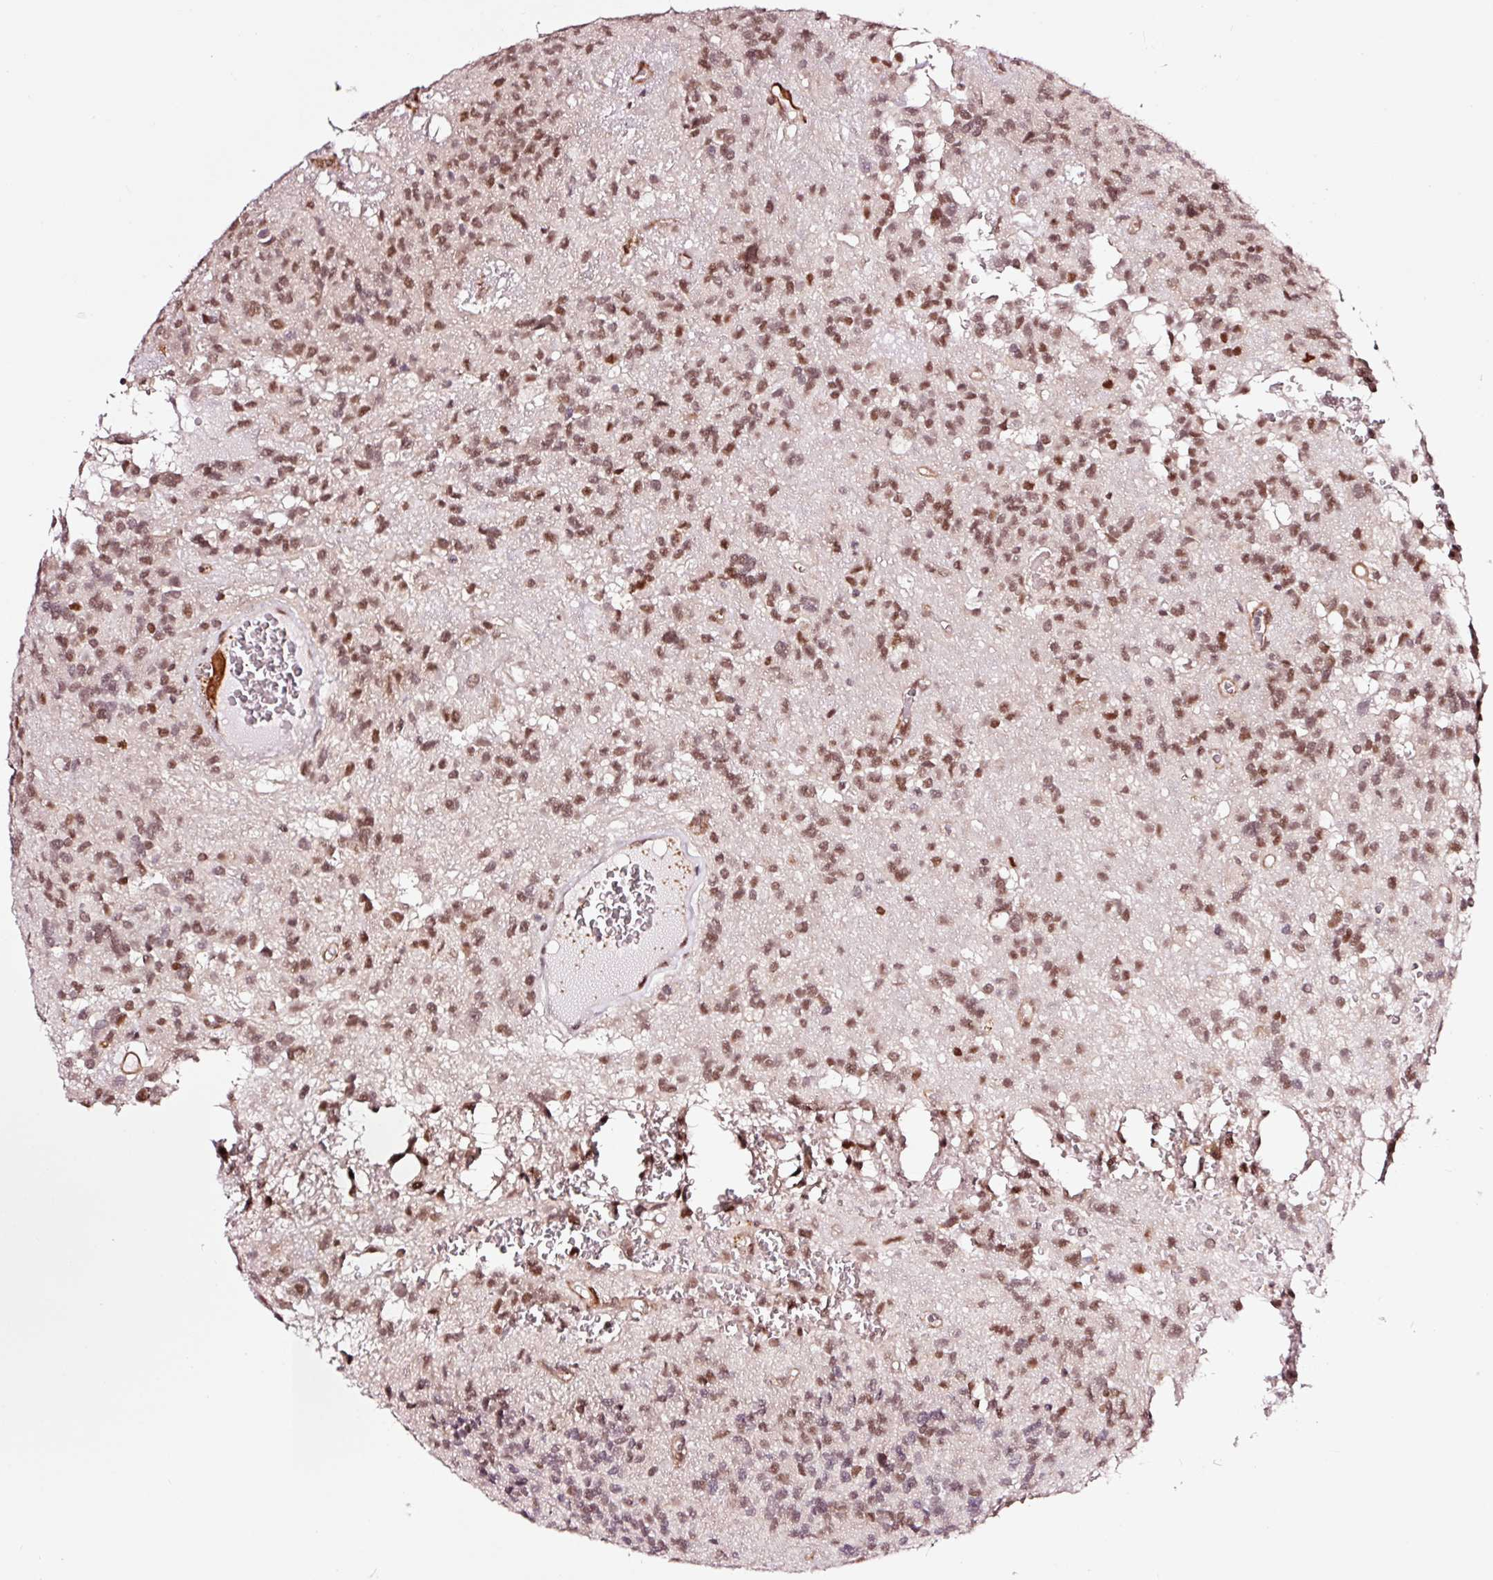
{"staining": {"intensity": "moderate", "quantity": ">75%", "location": "nuclear"}, "tissue": "glioma", "cell_type": "Tumor cells", "image_type": "cancer", "snomed": [{"axis": "morphology", "description": "Glioma, malignant, Low grade"}, {"axis": "topography", "description": "Brain"}], "caption": "Human glioma stained for a protein (brown) displays moderate nuclear positive staining in about >75% of tumor cells.", "gene": "TPM1", "patient": {"sex": "male", "age": 56}}